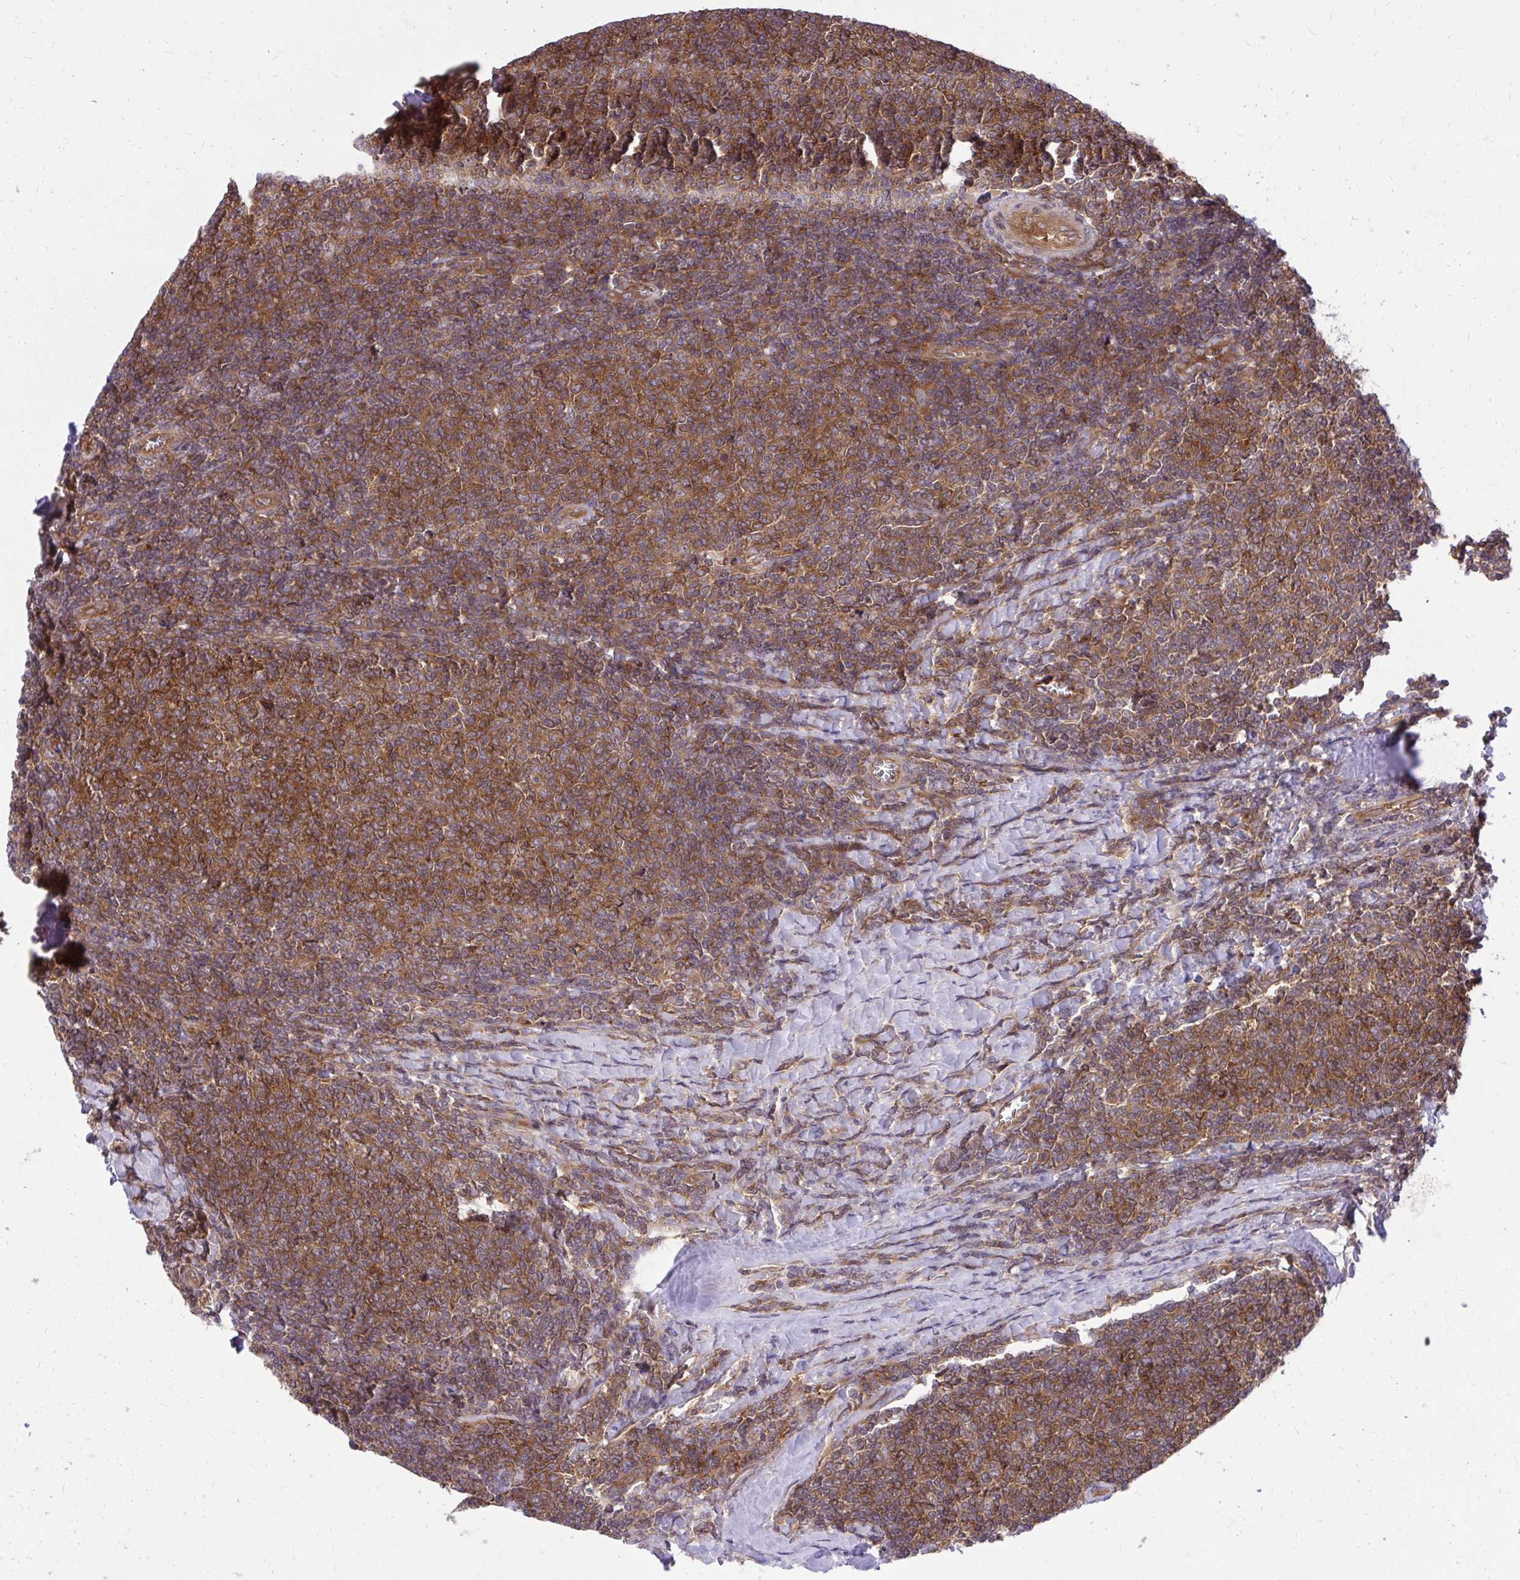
{"staining": {"intensity": "moderate", "quantity": ">75%", "location": "cytoplasmic/membranous"}, "tissue": "lymphoma", "cell_type": "Tumor cells", "image_type": "cancer", "snomed": [{"axis": "morphology", "description": "Malignant lymphoma, non-Hodgkin's type, Low grade"}, {"axis": "topography", "description": "Lymph node"}], "caption": "Immunohistochemical staining of human malignant lymphoma, non-Hodgkin's type (low-grade) exhibits medium levels of moderate cytoplasmic/membranous expression in about >75% of tumor cells. (DAB IHC, brown staining for protein, blue staining for nuclei).", "gene": "PPP5C", "patient": {"sex": "male", "age": 52}}